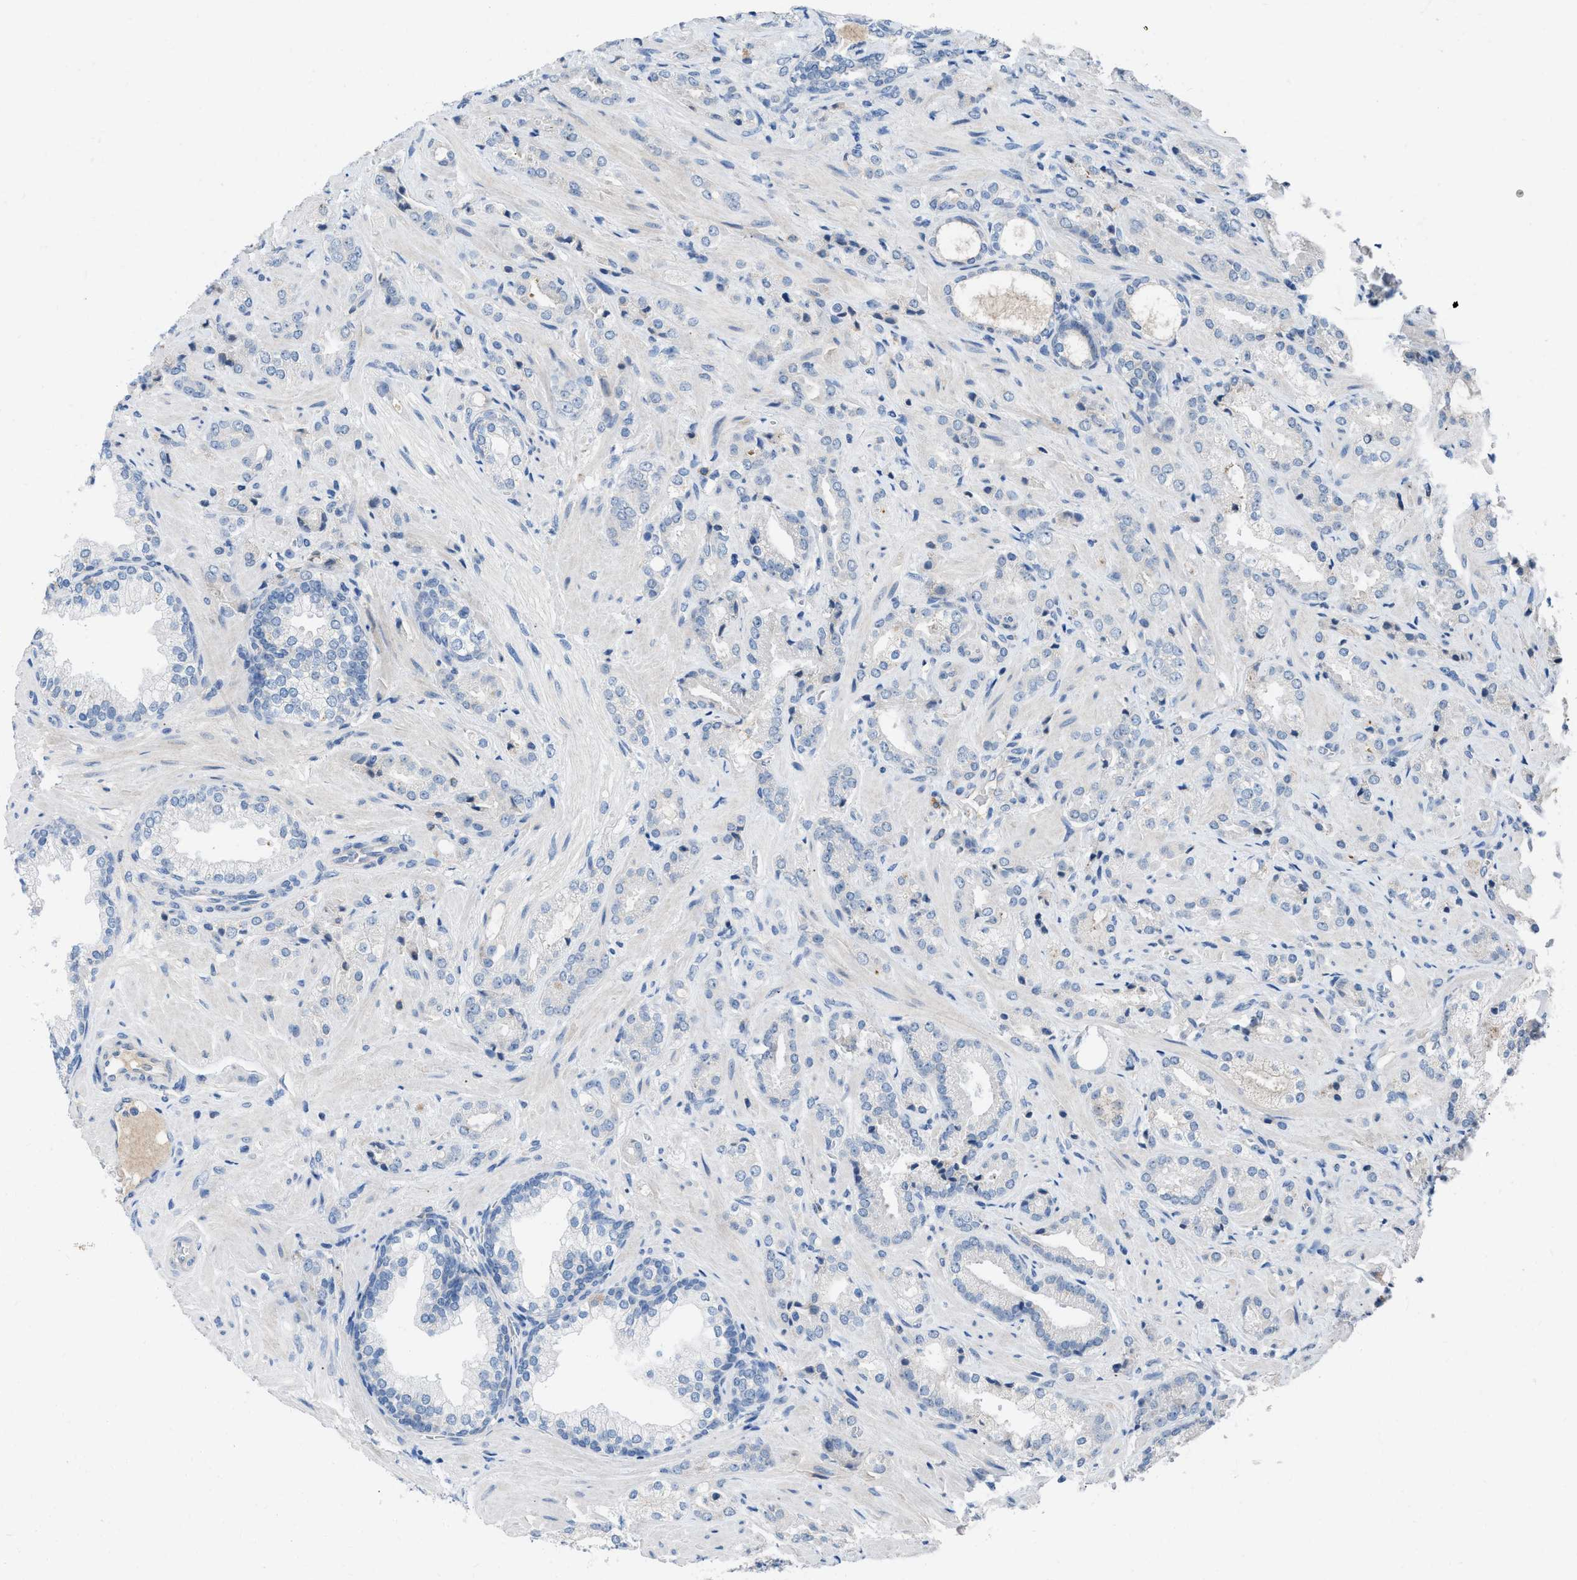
{"staining": {"intensity": "negative", "quantity": "none", "location": "none"}, "tissue": "prostate cancer", "cell_type": "Tumor cells", "image_type": "cancer", "snomed": [{"axis": "morphology", "description": "Adenocarcinoma, High grade"}, {"axis": "topography", "description": "Prostate"}], "caption": "Human prostate cancer (adenocarcinoma (high-grade)) stained for a protein using IHC exhibits no positivity in tumor cells.", "gene": "HPX", "patient": {"sex": "male", "age": 64}}